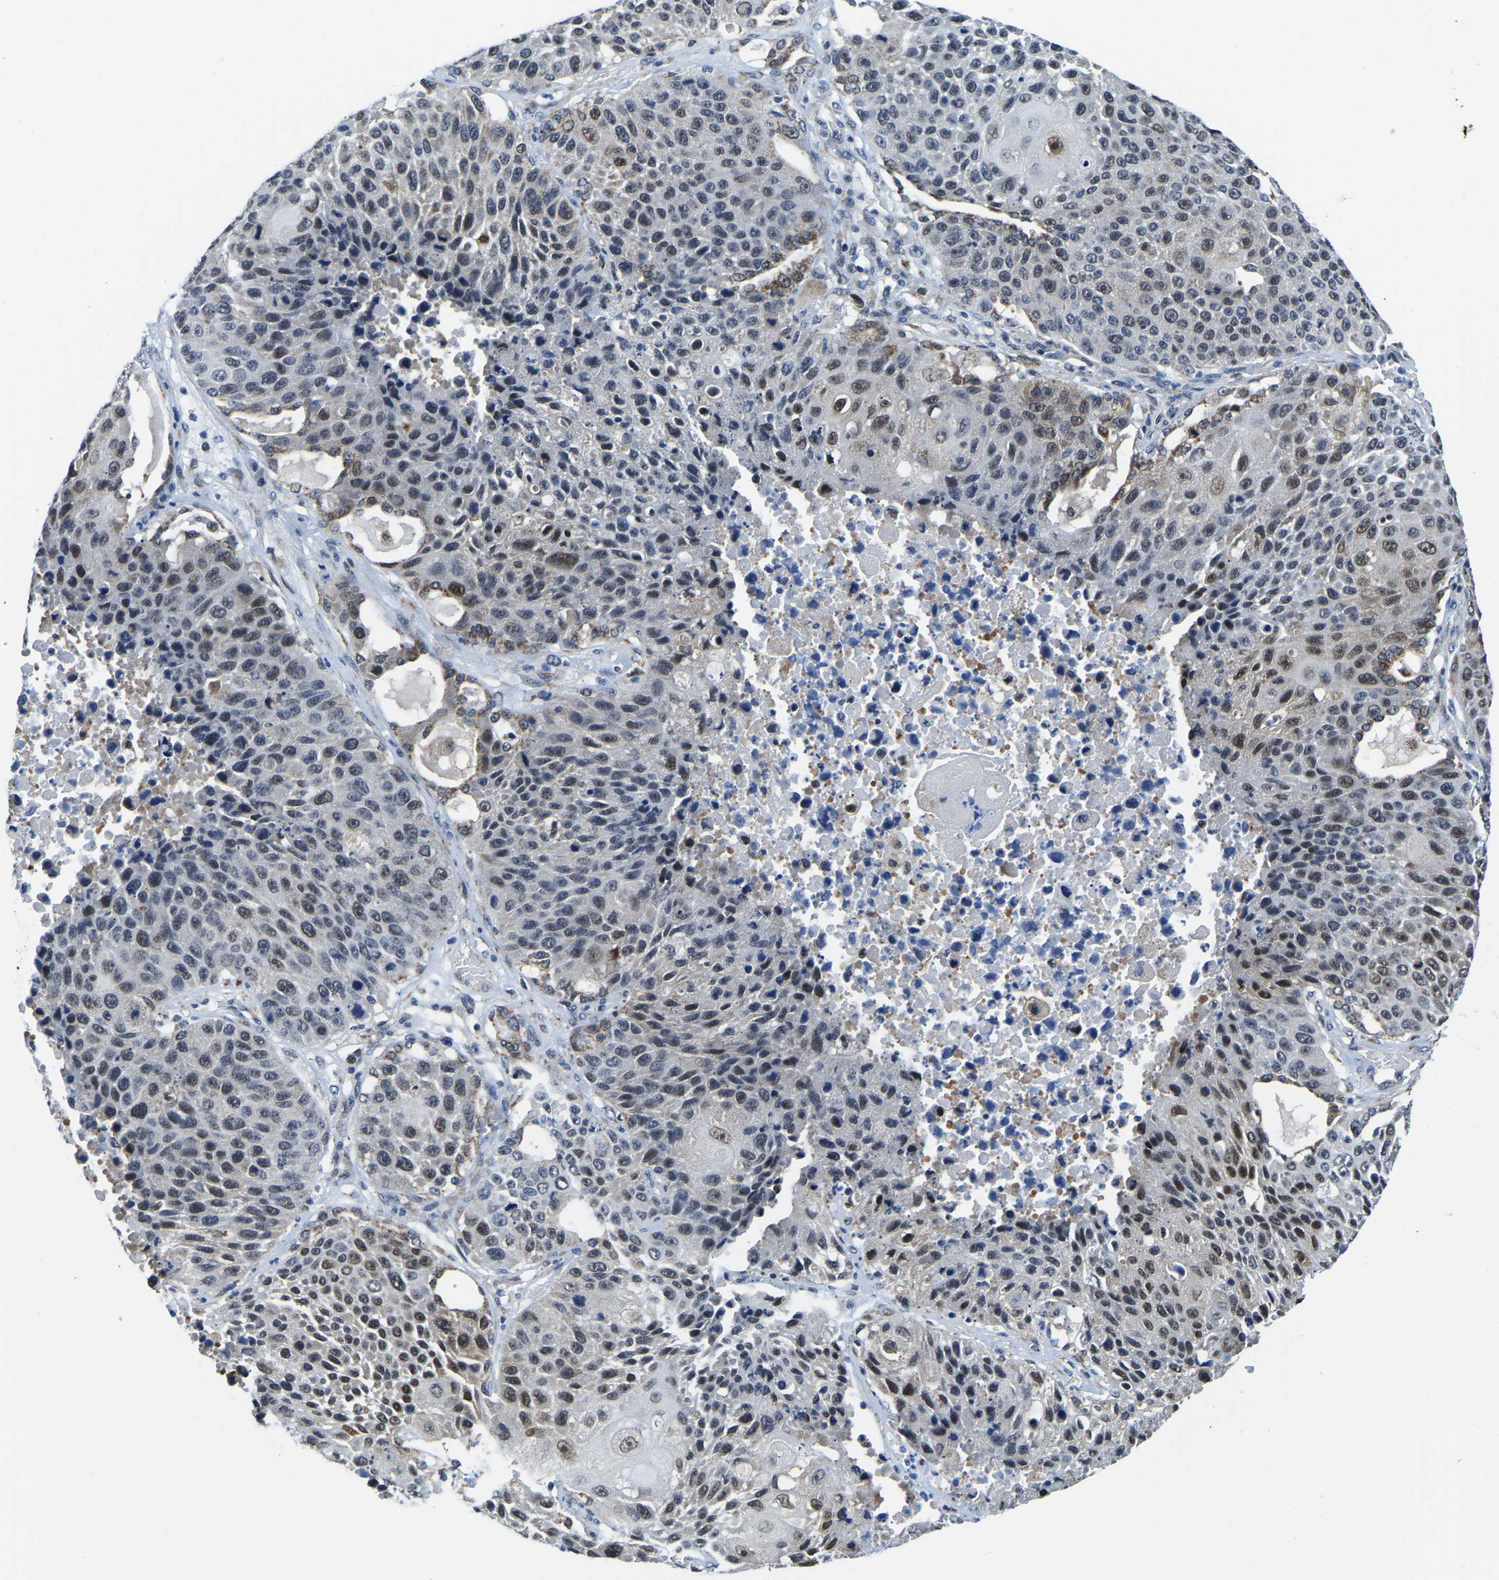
{"staining": {"intensity": "weak", "quantity": "25%-75%", "location": "nuclear"}, "tissue": "lung cancer", "cell_type": "Tumor cells", "image_type": "cancer", "snomed": [{"axis": "morphology", "description": "Squamous cell carcinoma, NOS"}, {"axis": "topography", "description": "Lung"}], "caption": "A brown stain labels weak nuclear staining of a protein in human lung cancer (squamous cell carcinoma) tumor cells.", "gene": "BNIP3L", "patient": {"sex": "male", "age": 61}}